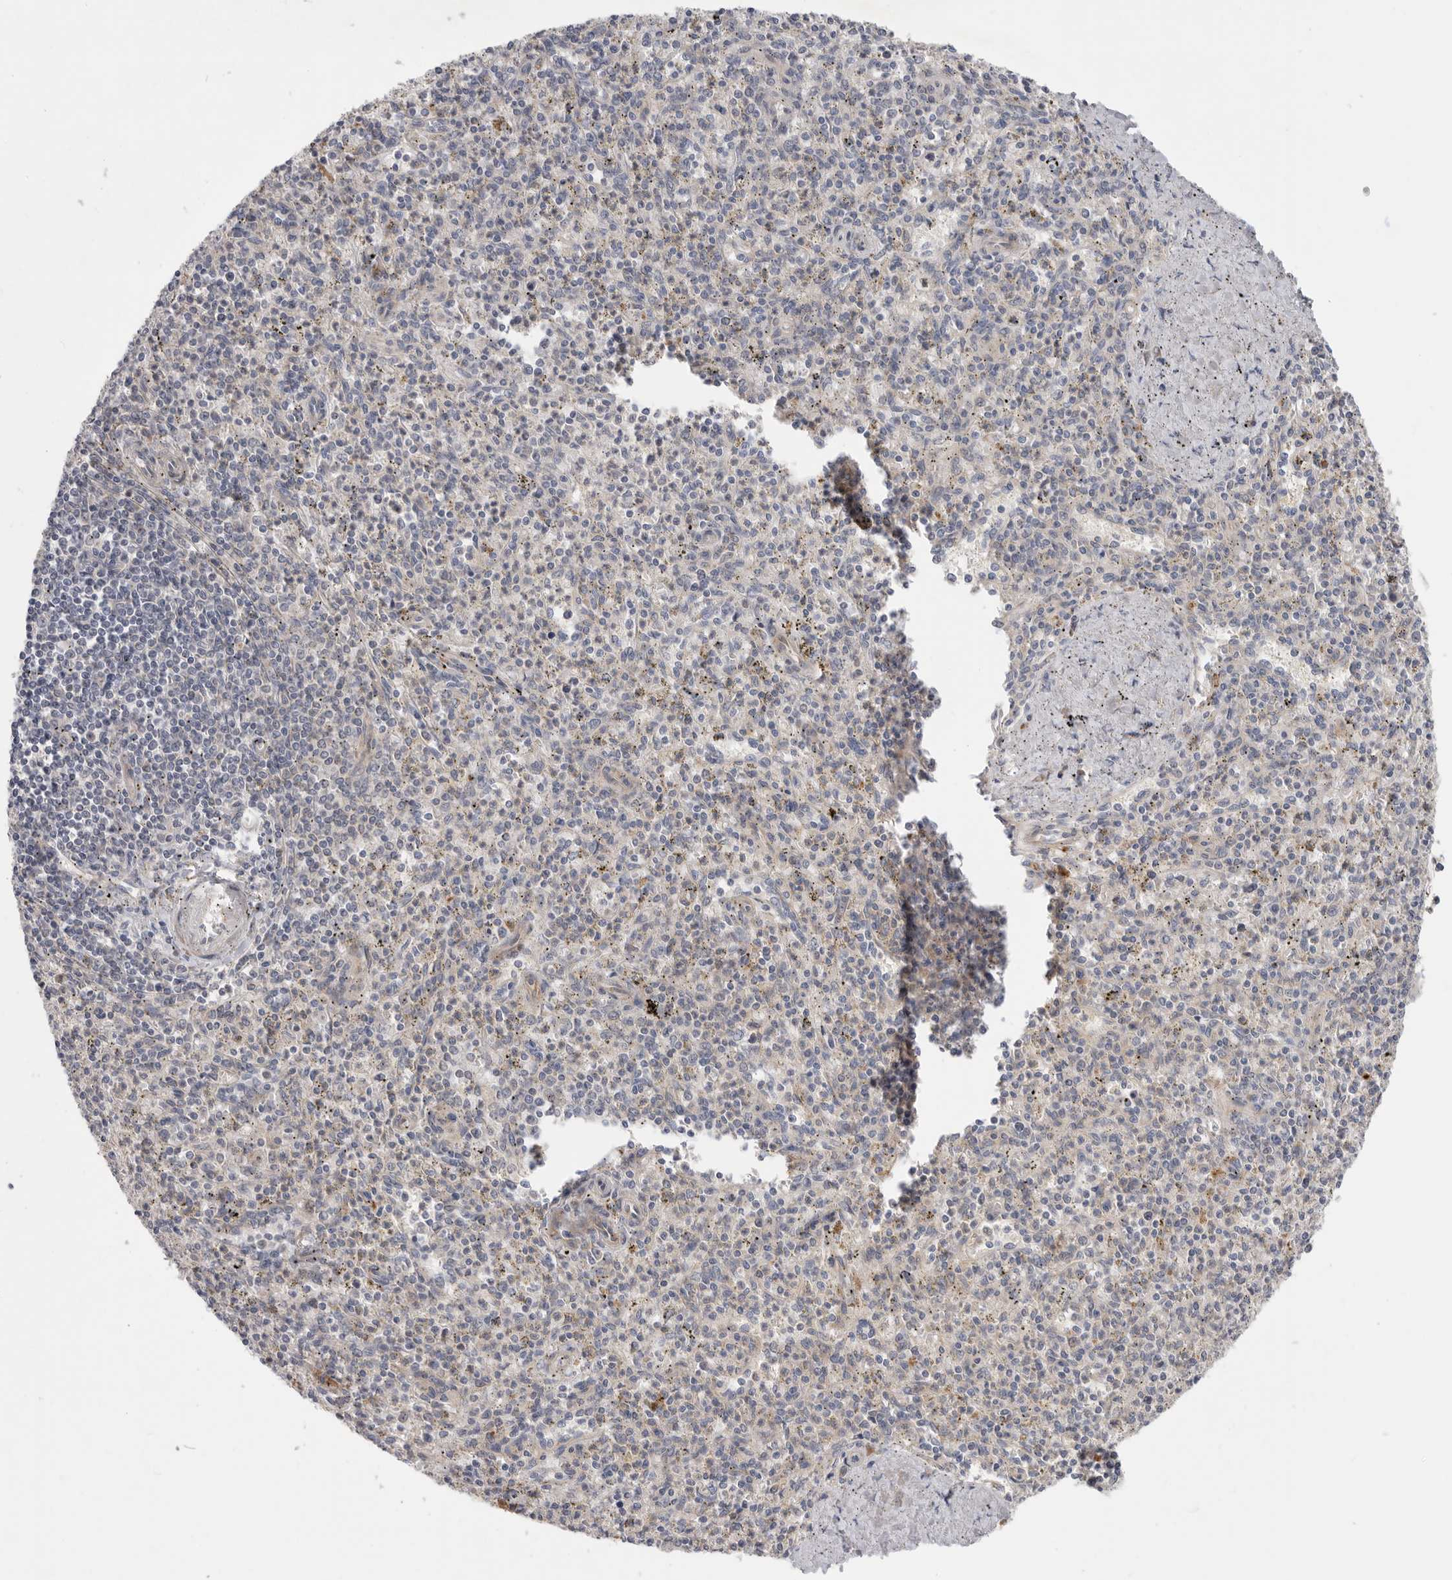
{"staining": {"intensity": "negative", "quantity": "none", "location": "none"}, "tissue": "spleen", "cell_type": "Cells in red pulp", "image_type": "normal", "snomed": [{"axis": "morphology", "description": "Normal tissue, NOS"}, {"axis": "topography", "description": "Spleen"}], "caption": "This is an IHC photomicrograph of normal spleen. There is no staining in cells in red pulp.", "gene": "MTFR1L", "patient": {"sex": "male", "age": 72}}